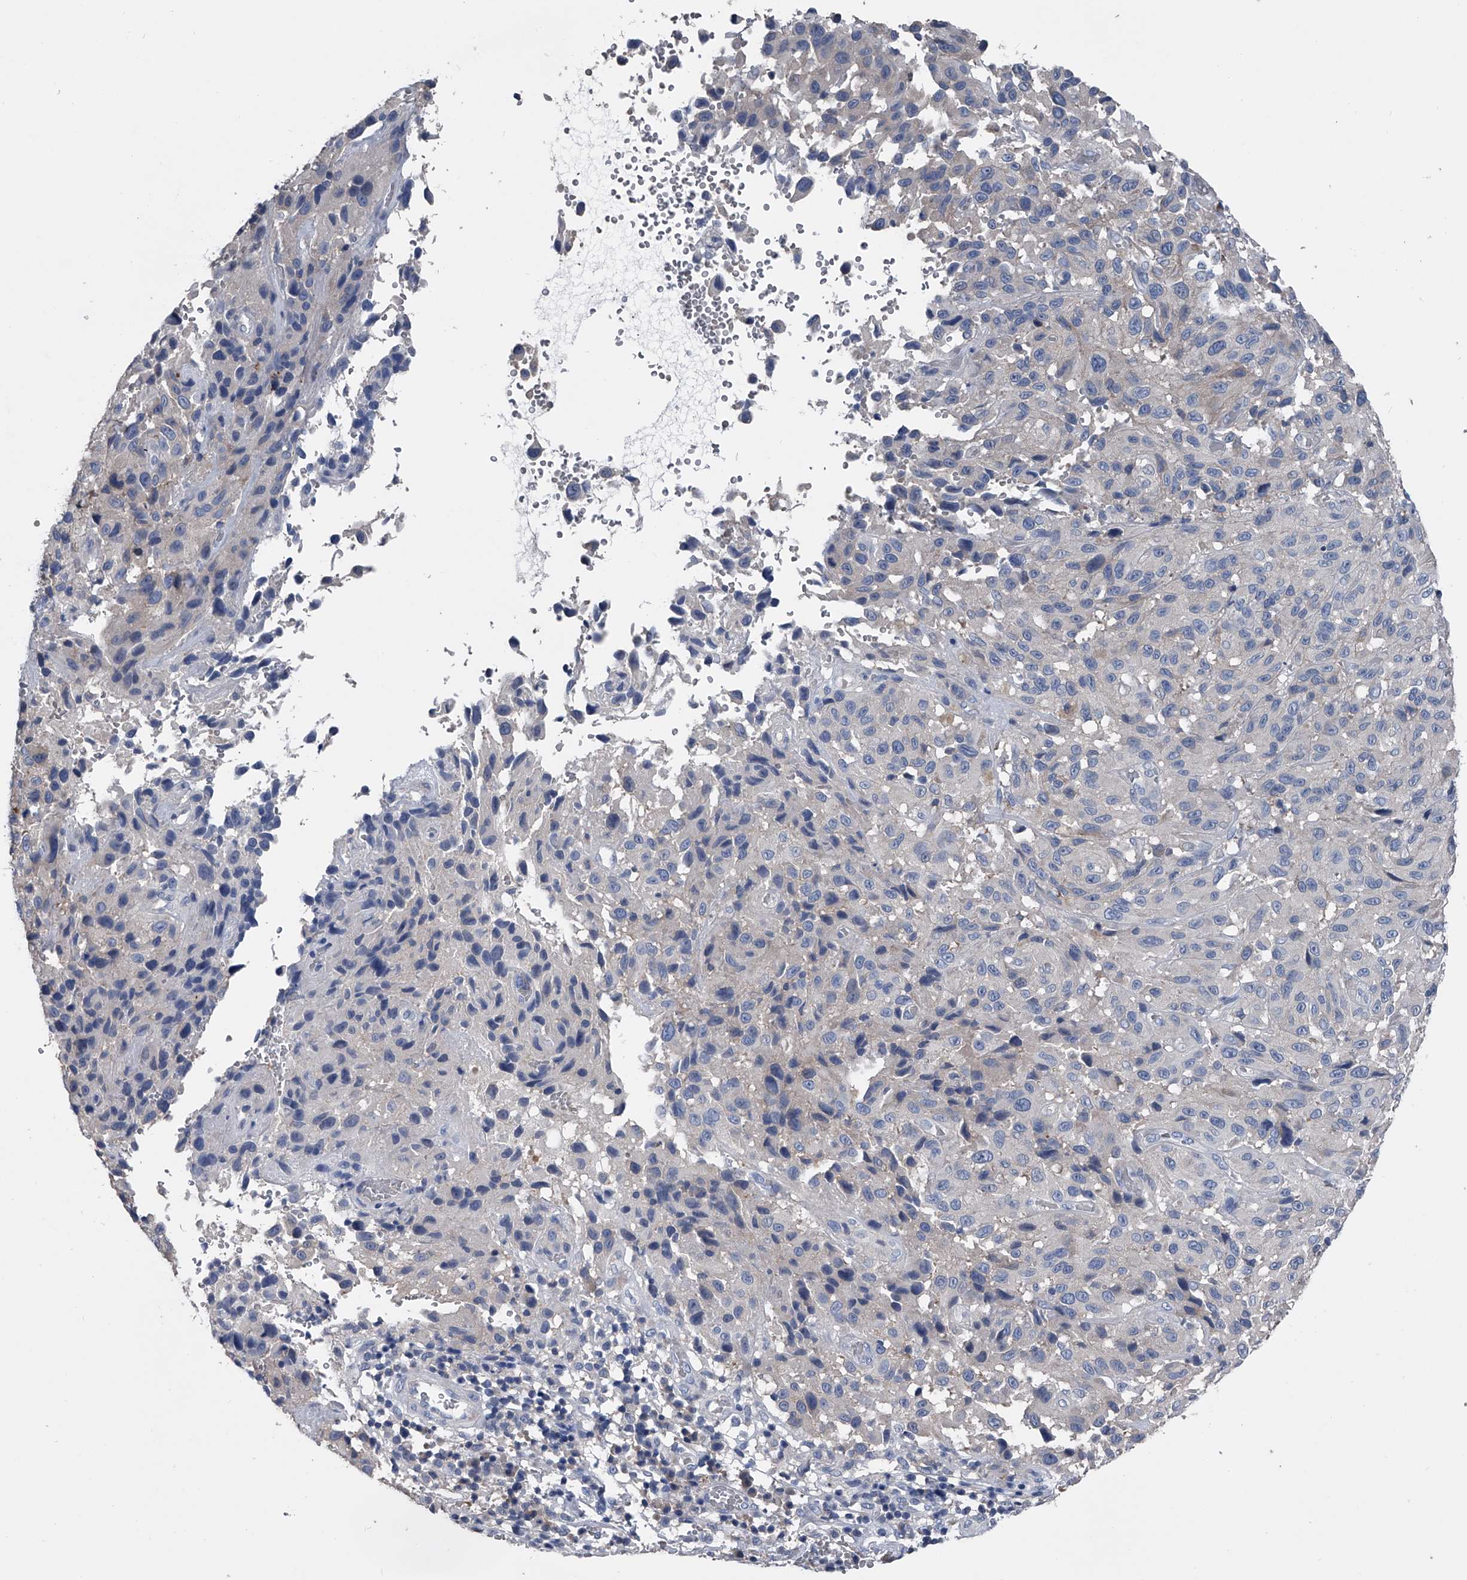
{"staining": {"intensity": "negative", "quantity": "none", "location": "none"}, "tissue": "melanoma", "cell_type": "Tumor cells", "image_type": "cancer", "snomed": [{"axis": "morphology", "description": "Malignant melanoma, NOS"}, {"axis": "topography", "description": "Skin"}], "caption": "DAB (3,3'-diaminobenzidine) immunohistochemical staining of melanoma exhibits no significant positivity in tumor cells.", "gene": "KIF13A", "patient": {"sex": "male", "age": 66}}